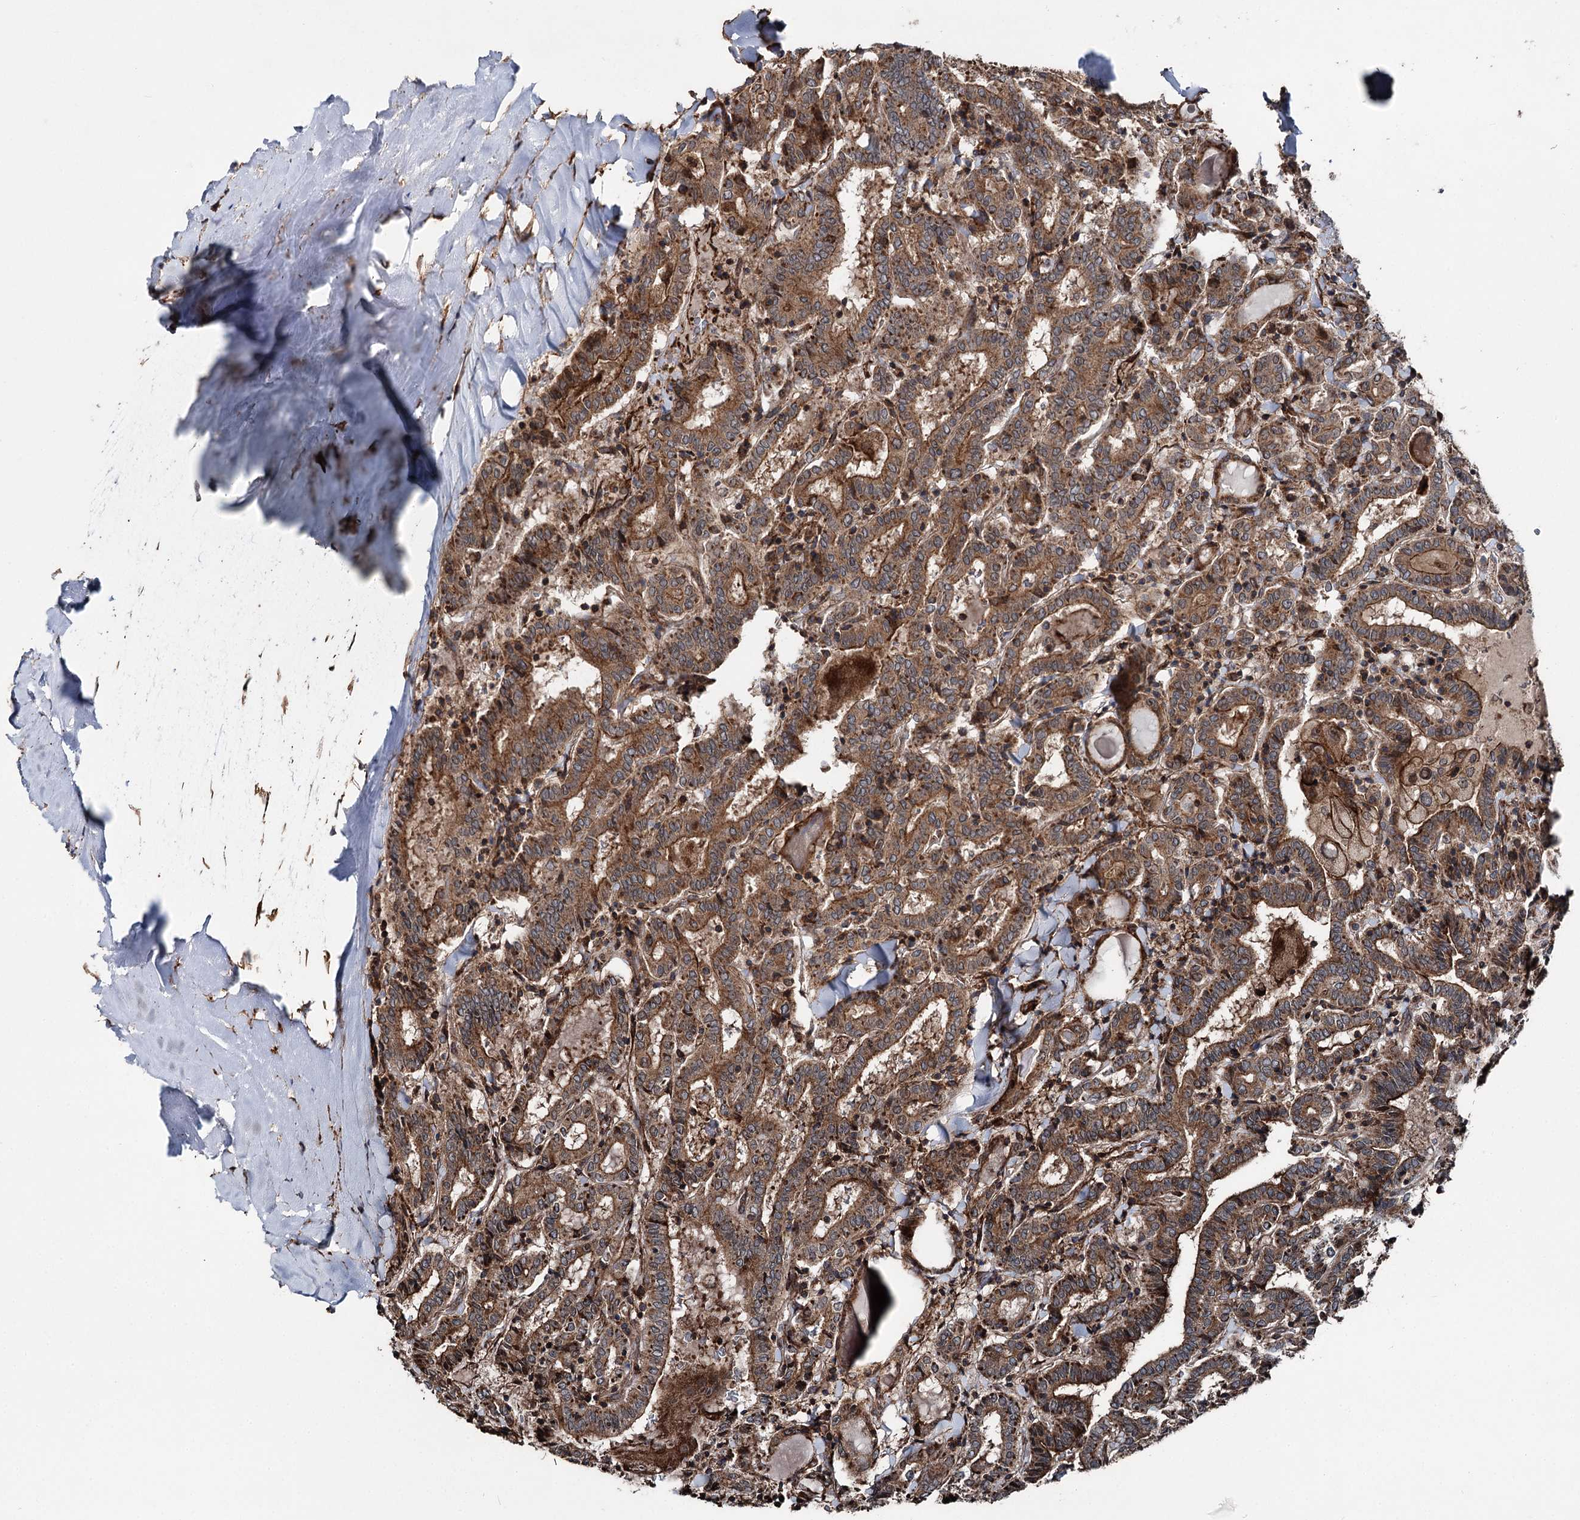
{"staining": {"intensity": "moderate", "quantity": ">75%", "location": "cytoplasmic/membranous"}, "tissue": "thyroid cancer", "cell_type": "Tumor cells", "image_type": "cancer", "snomed": [{"axis": "morphology", "description": "Papillary adenocarcinoma, NOS"}, {"axis": "topography", "description": "Thyroid gland"}], "caption": "A brown stain shows moderate cytoplasmic/membranous positivity of a protein in papillary adenocarcinoma (thyroid) tumor cells.", "gene": "ITFG2", "patient": {"sex": "female", "age": 72}}